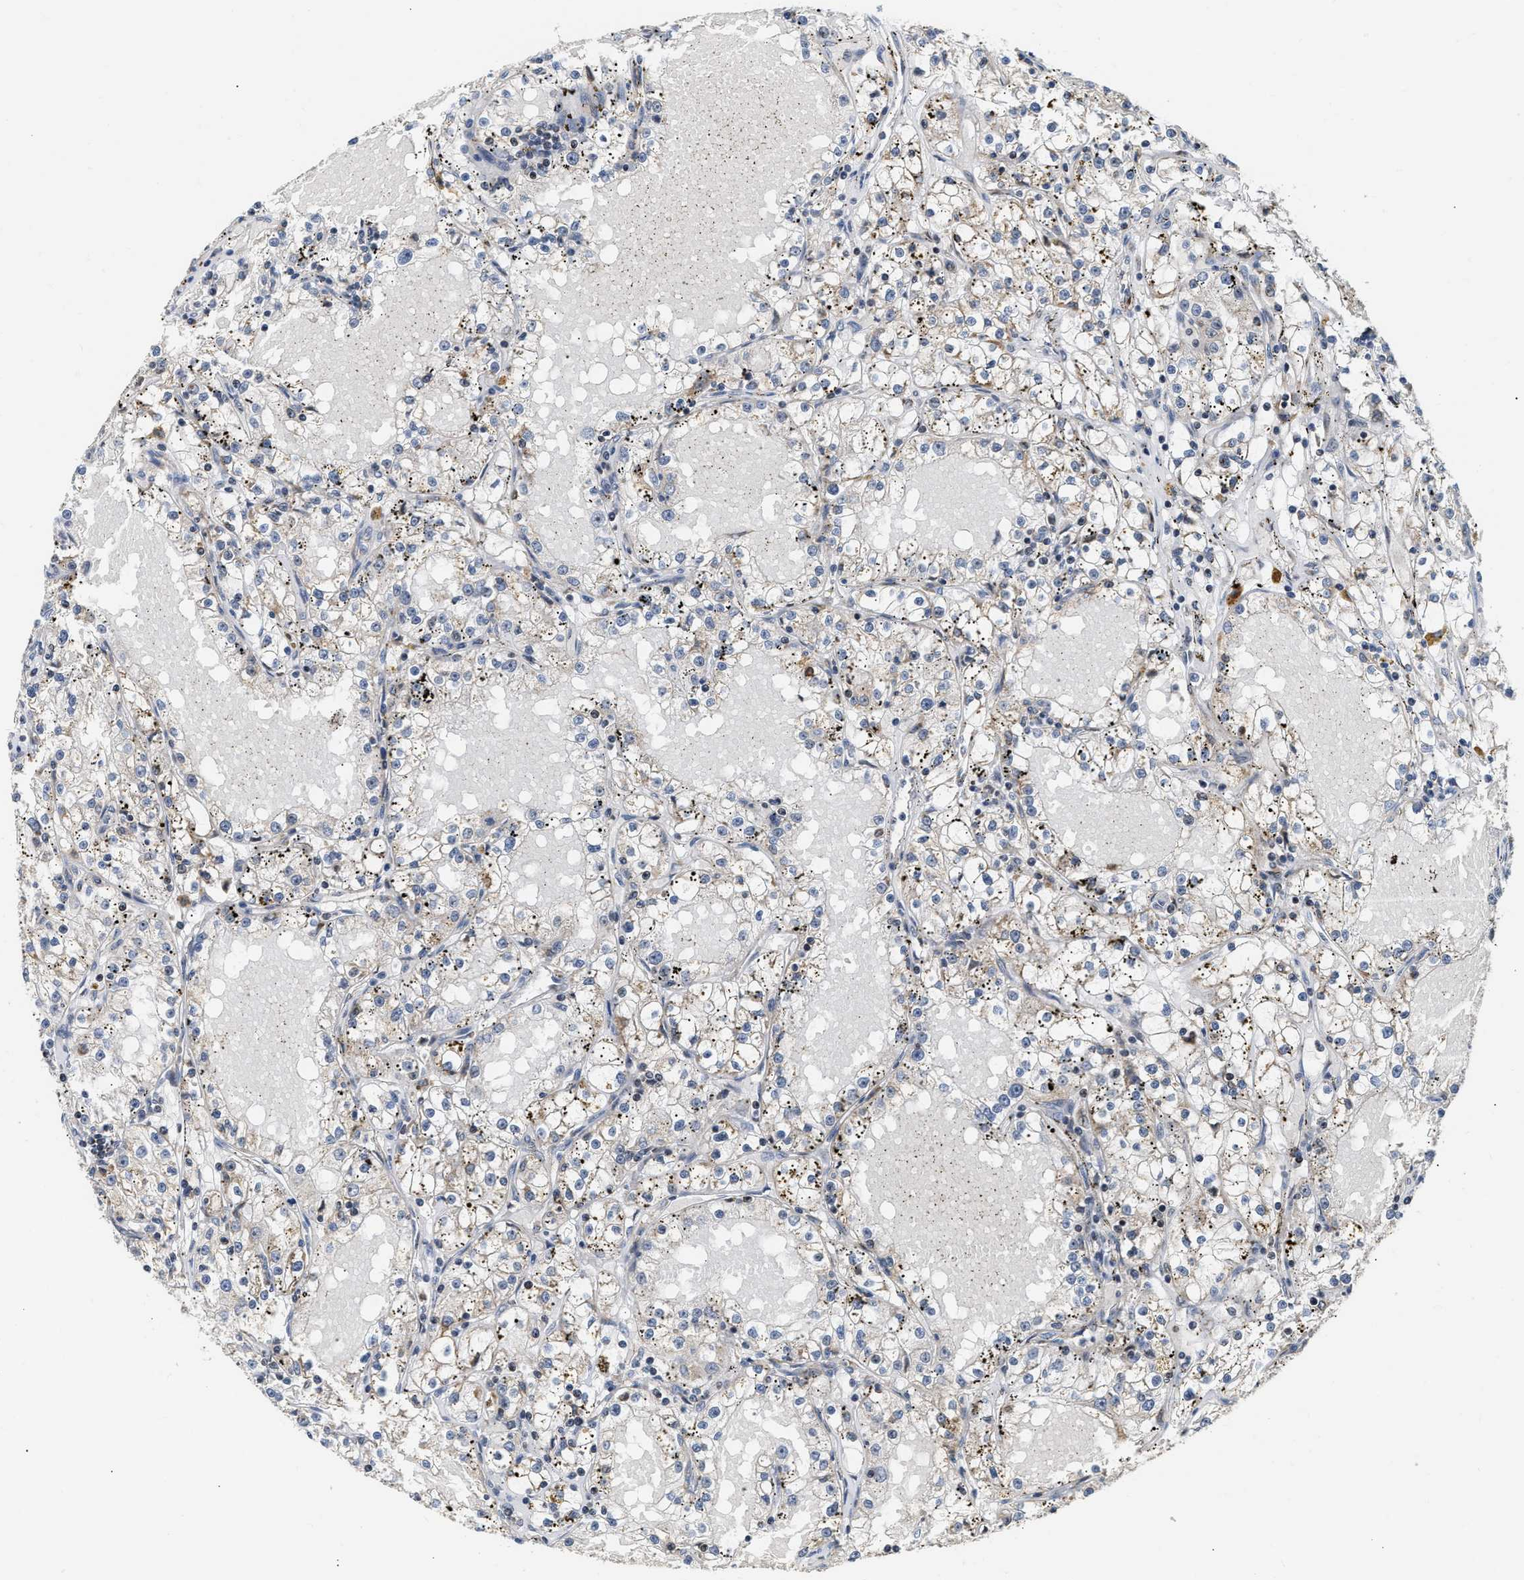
{"staining": {"intensity": "weak", "quantity": "25%-75%", "location": "cytoplasmic/membranous"}, "tissue": "renal cancer", "cell_type": "Tumor cells", "image_type": "cancer", "snomed": [{"axis": "morphology", "description": "Adenocarcinoma, NOS"}, {"axis": "topography", "description": "Kidney"}], "caption": "Immunohistochemistry (IHC) histopathology image of human renal cancer stained for a protein (brown), which reveals low levels of weak cytoplasmic/membranous positivity in approximately 25%-75% of tumor cells.", "gene": "DEPTOR", "patient": {"sex": "male", "age": 56}}